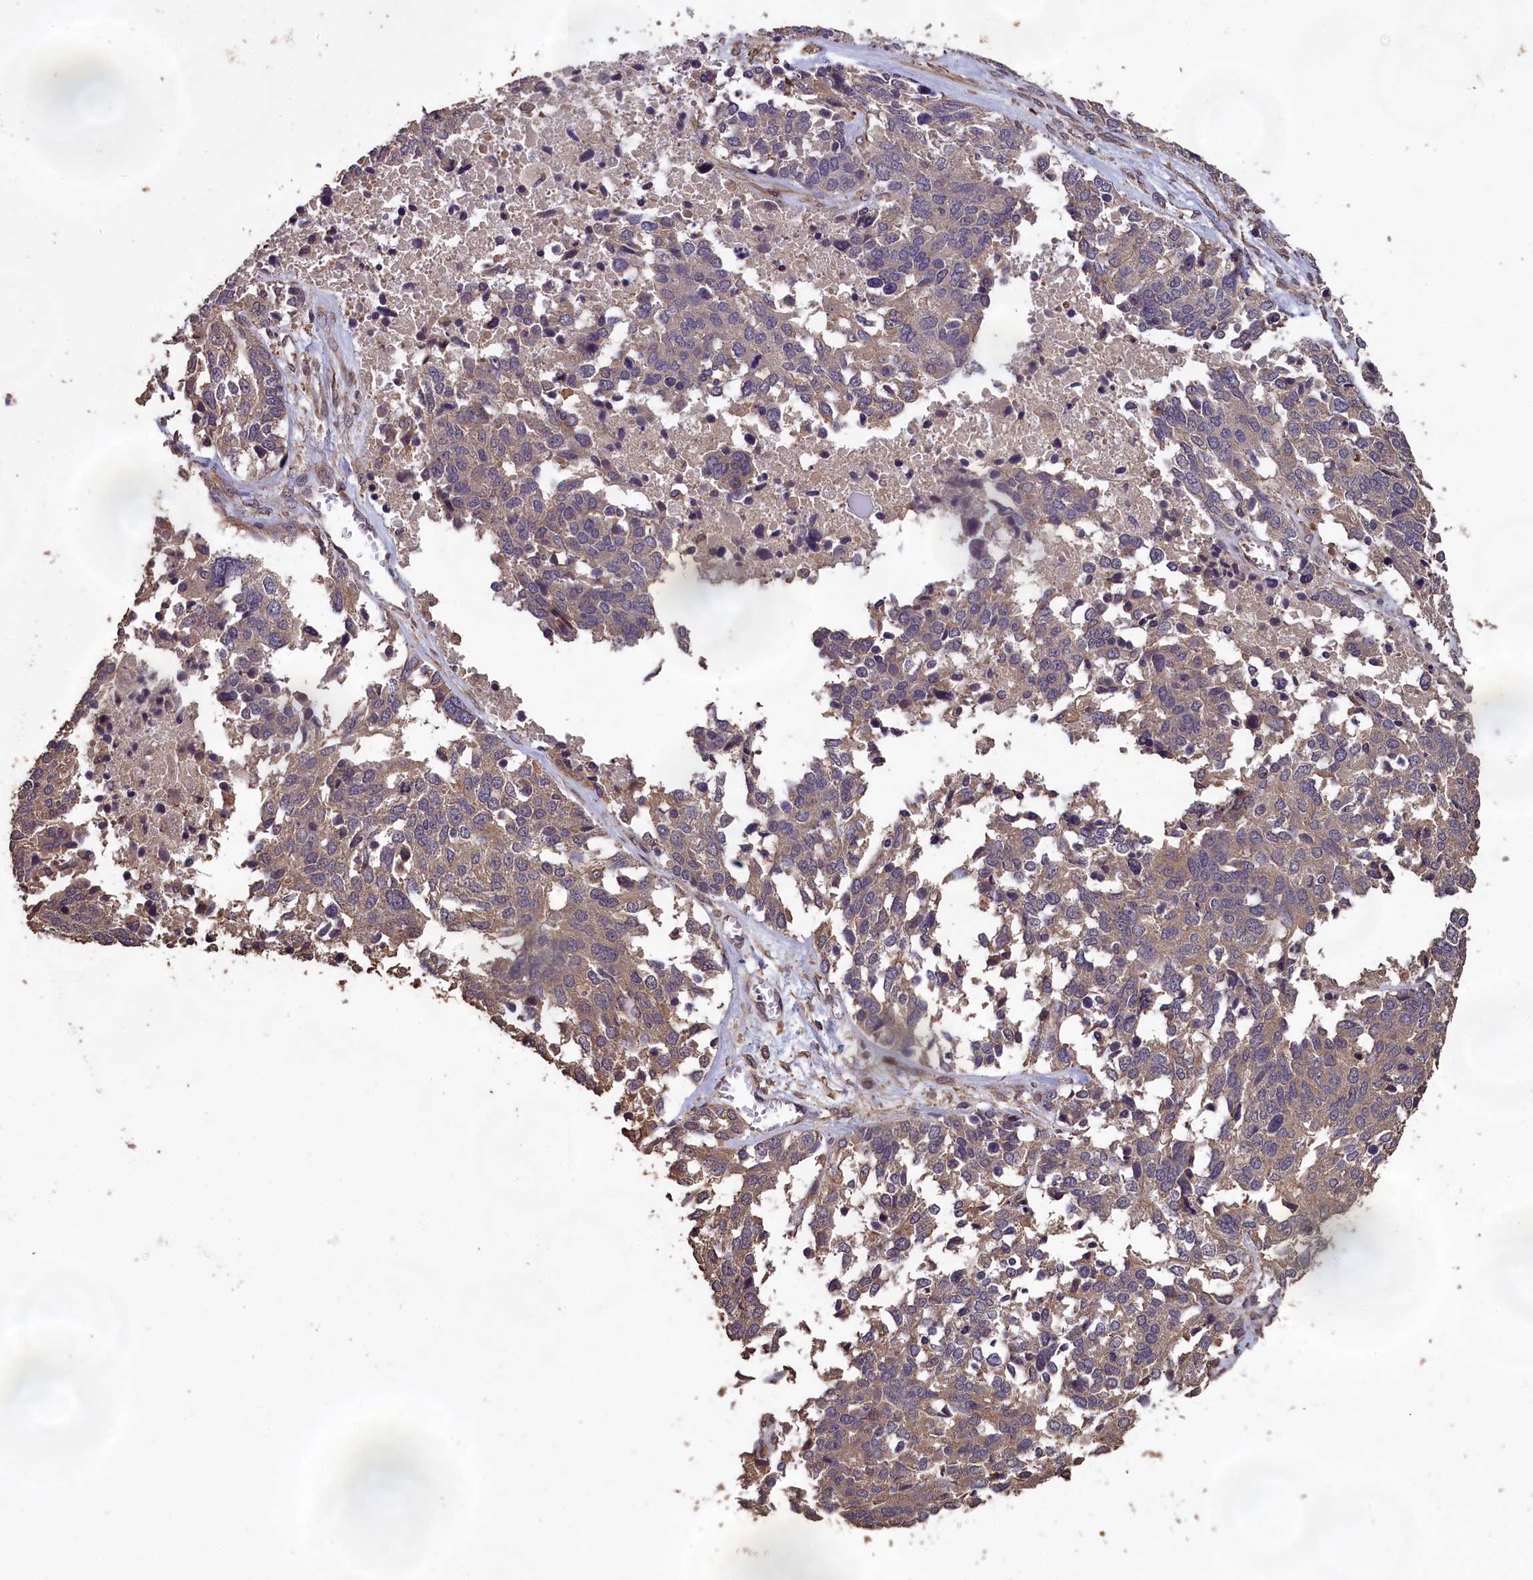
{"staining": {"intensity": "weak", "quantity": "25%-75%", "location": "cytoplasmic/membranous"}, "tissue": "ovarian cancer", "cell_type": "Tumor cells", "image_type": "cancer", "snomed": [{"axis": "morphology", "description": "Cystadenocarcinoma, serous, NOS"}, {"axis": "topography", "description": "Ovary"}], "caption": "DAB immunohistochemical staining of serous cystadenocarcinoma (ovarian) exhibits weak cytoplasmic/membranous protein staining in approximately 25%-75% of tumor cells. The staining is performed using DAB brown chromogen to label protein expression. The nuclei are counter-stained blue using hematoxylin.", "gene": "CHD9", "patient": {"sex": "female", "age": 44}}